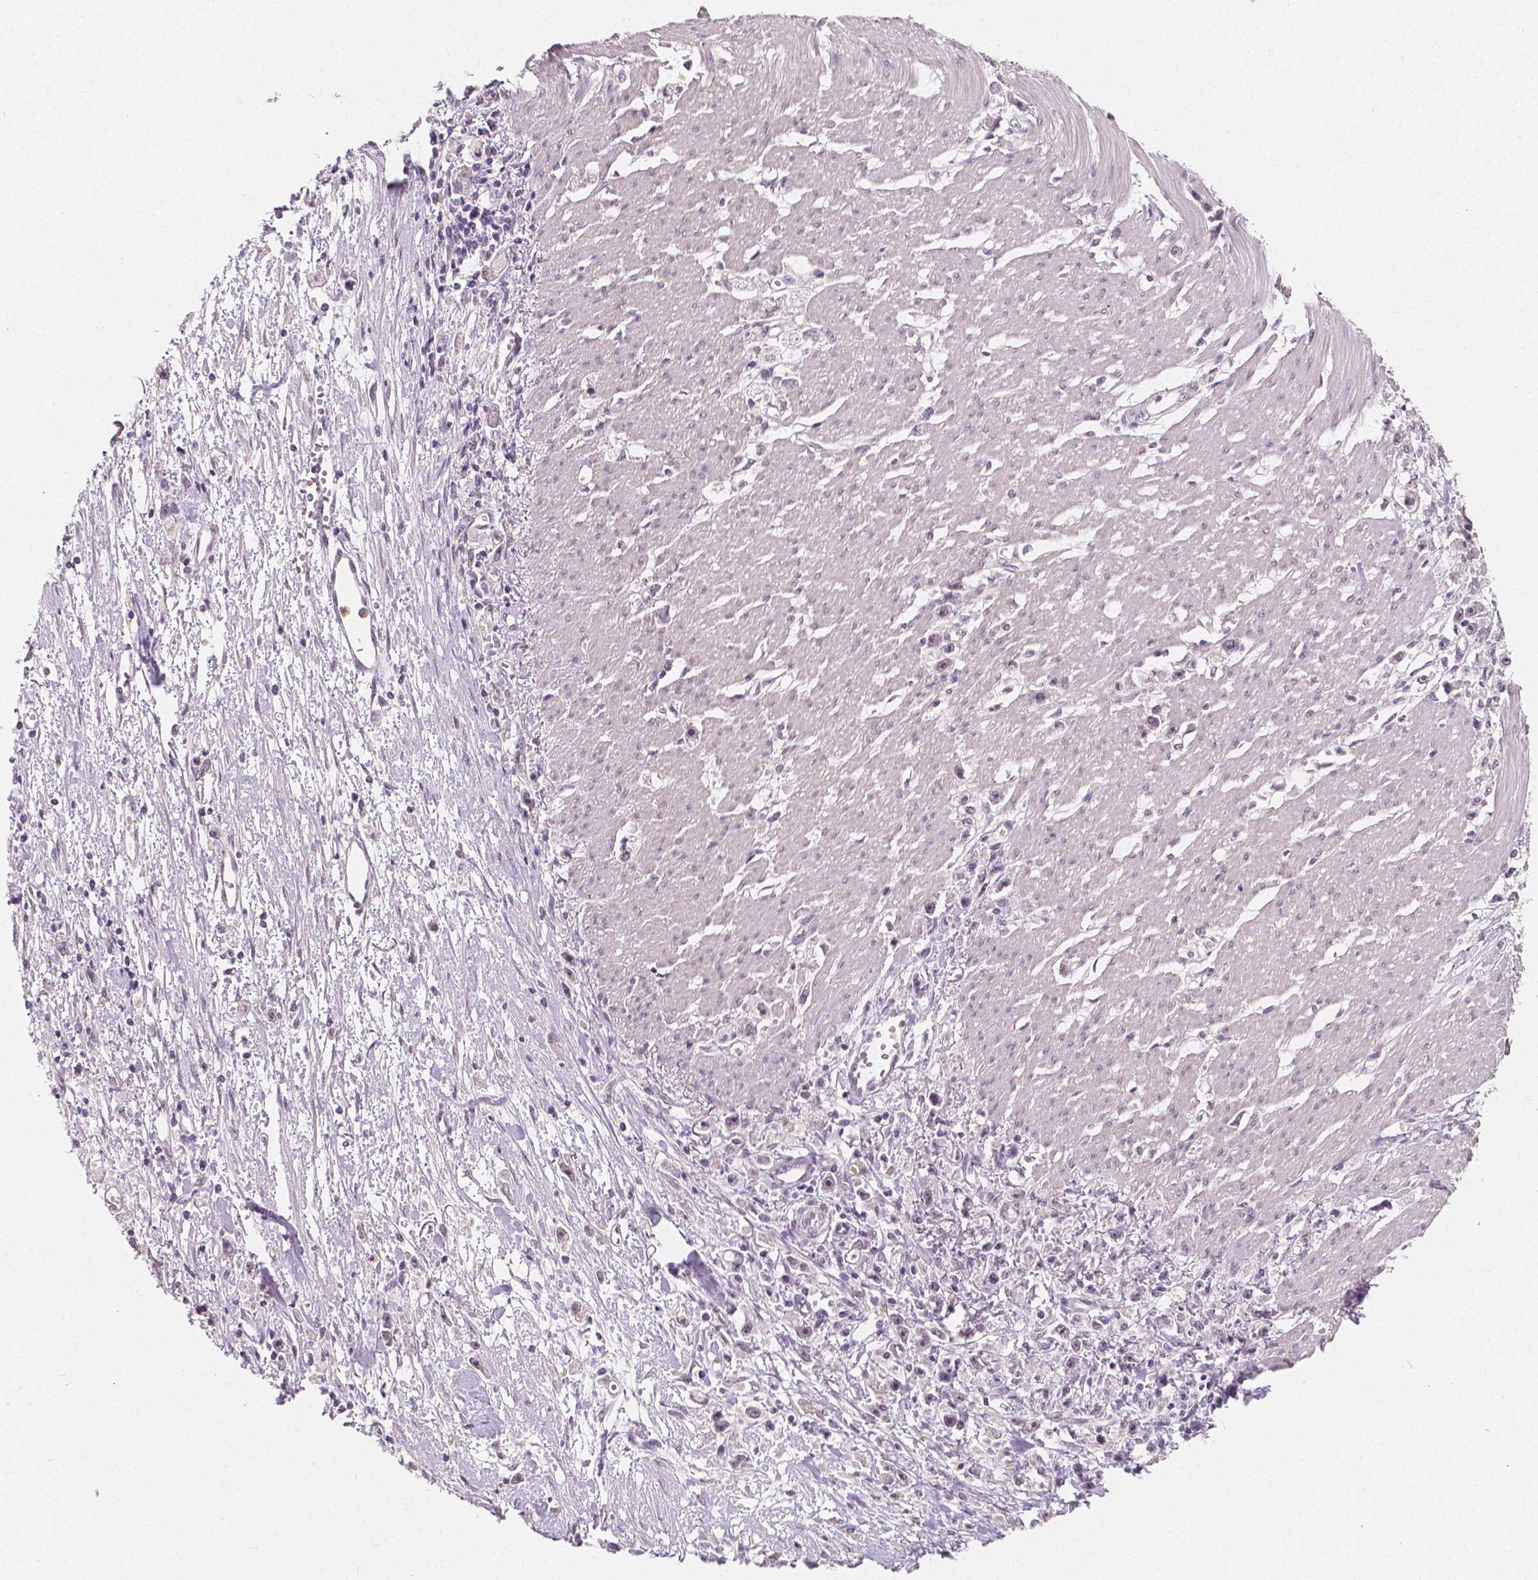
{"staining": {"intensity": "negative", "quantity": "none", "location": "none"}, "tissue": "stomach cancer", "cell_type": "Tumor cells", "image_type": "cancer", "snomed": [{"axis": "morphology", "description": "Adenocarcinoma, NOS"}, {"axis": "topography", "description": "Stomach"}], "caption": "Adenocarcinoma (stomach) stained for a protein using immunohistochemistry (IHC) demonstrates no staining tumor cells.", "gene": "NOLC1", "patient": {"sex": "female", "age": 59}}